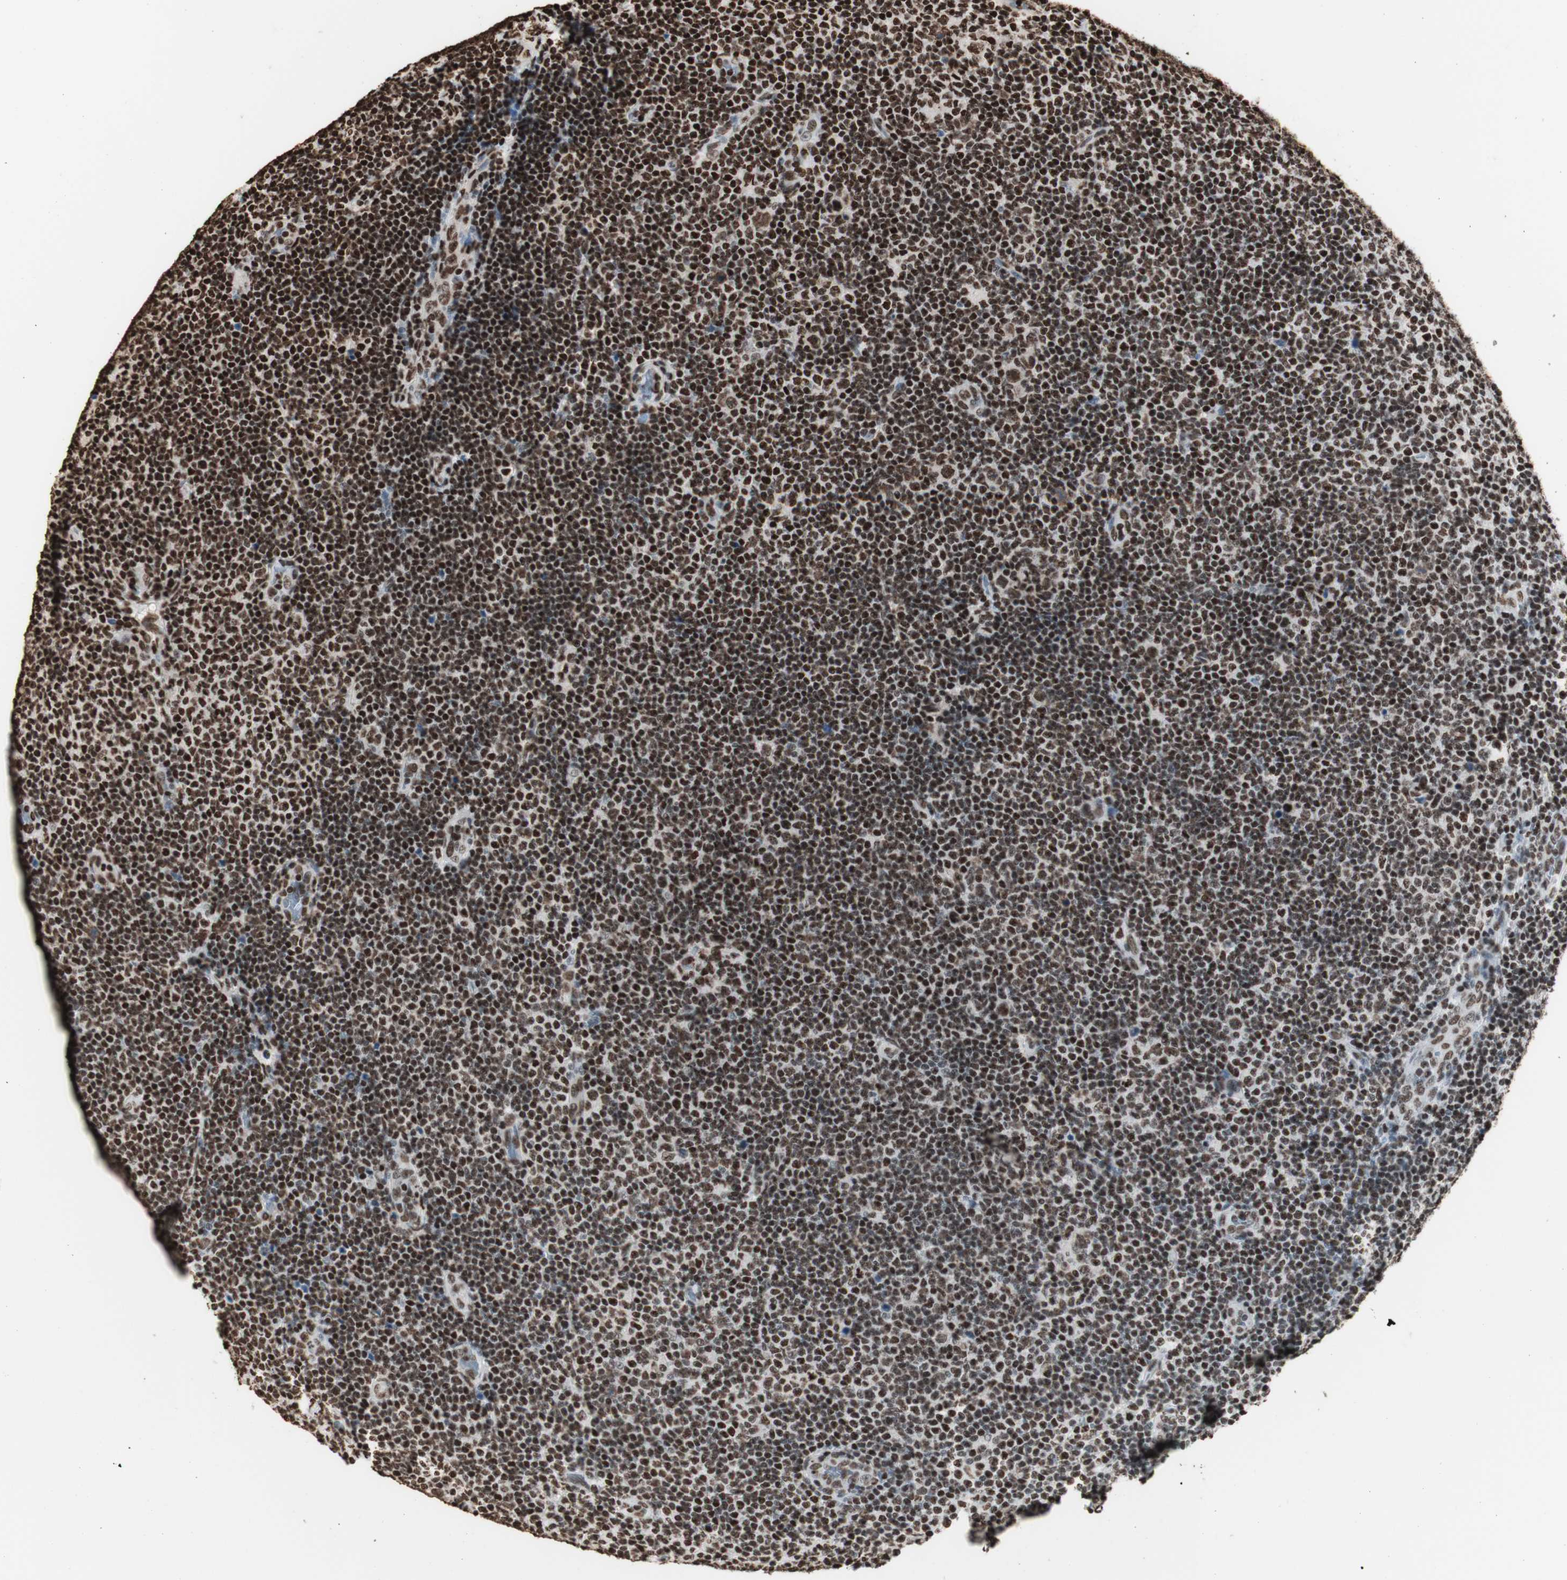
{"staining": {"intensity": "strong", "quantity": ">75%", "location": "nuclear"}, "tissue": "lymphoma", "cell_type": "Tumor cells", "image_type": "cancer", "snomed": [{"axis": "morphology", "description": "Malignant lymphoma, non-Hodgkin's type, Low grade"}, {"axis": "topography", "description": "Lymph node"}], "caption": "Immunohistochemistry (DAB (3,3'-diaminobenzidine)) staining of human malignant lymphoma, non-Hodgkin's type (low-grade) displays strong nuclear protein positivity in approximately >75% of tumor cells.", "gene": "HNRNPA2B1", "patient": {"sex": "male", "age": 83}}